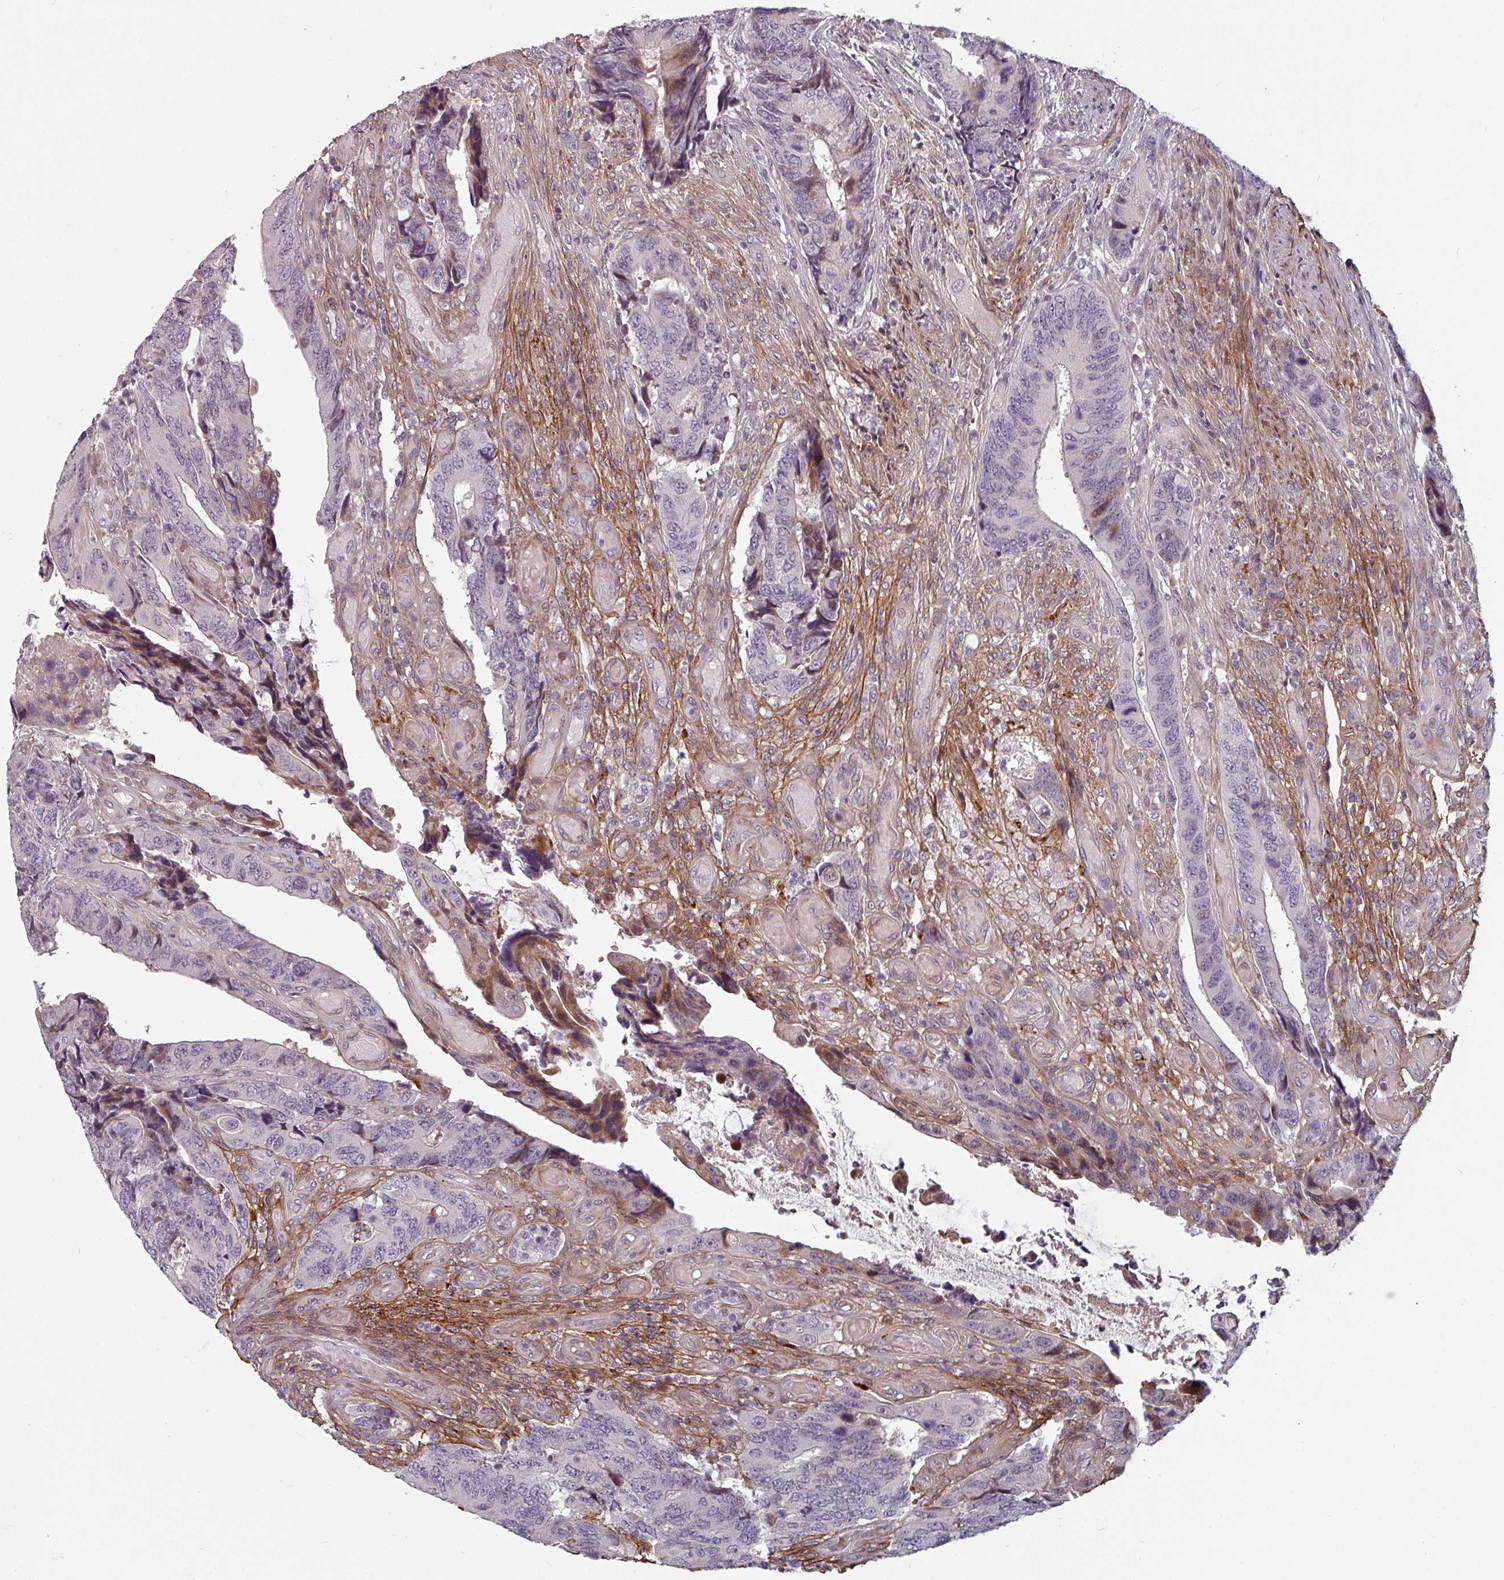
{"staining": {"intensity": "negative", "quantity": "none", "location": "none"}, "tissue": "colorectal cancer", "cell_type": "Tumor cells", "image_type": "cancer", "snomed": [{"axis": "morphology", "description": "Adenocarcinoma, NOS"}, {"axis": "topography", "description": "Colon"}], "caption": "Immunohistochemical staining of colorectal adenocarcinoma exhibits no significant staining in tumor cells. (DAB immunohistochemistry (IHC), high magnification).", "gene": "CYB5RL", "patient": {"sex": "male", "age": 87}}